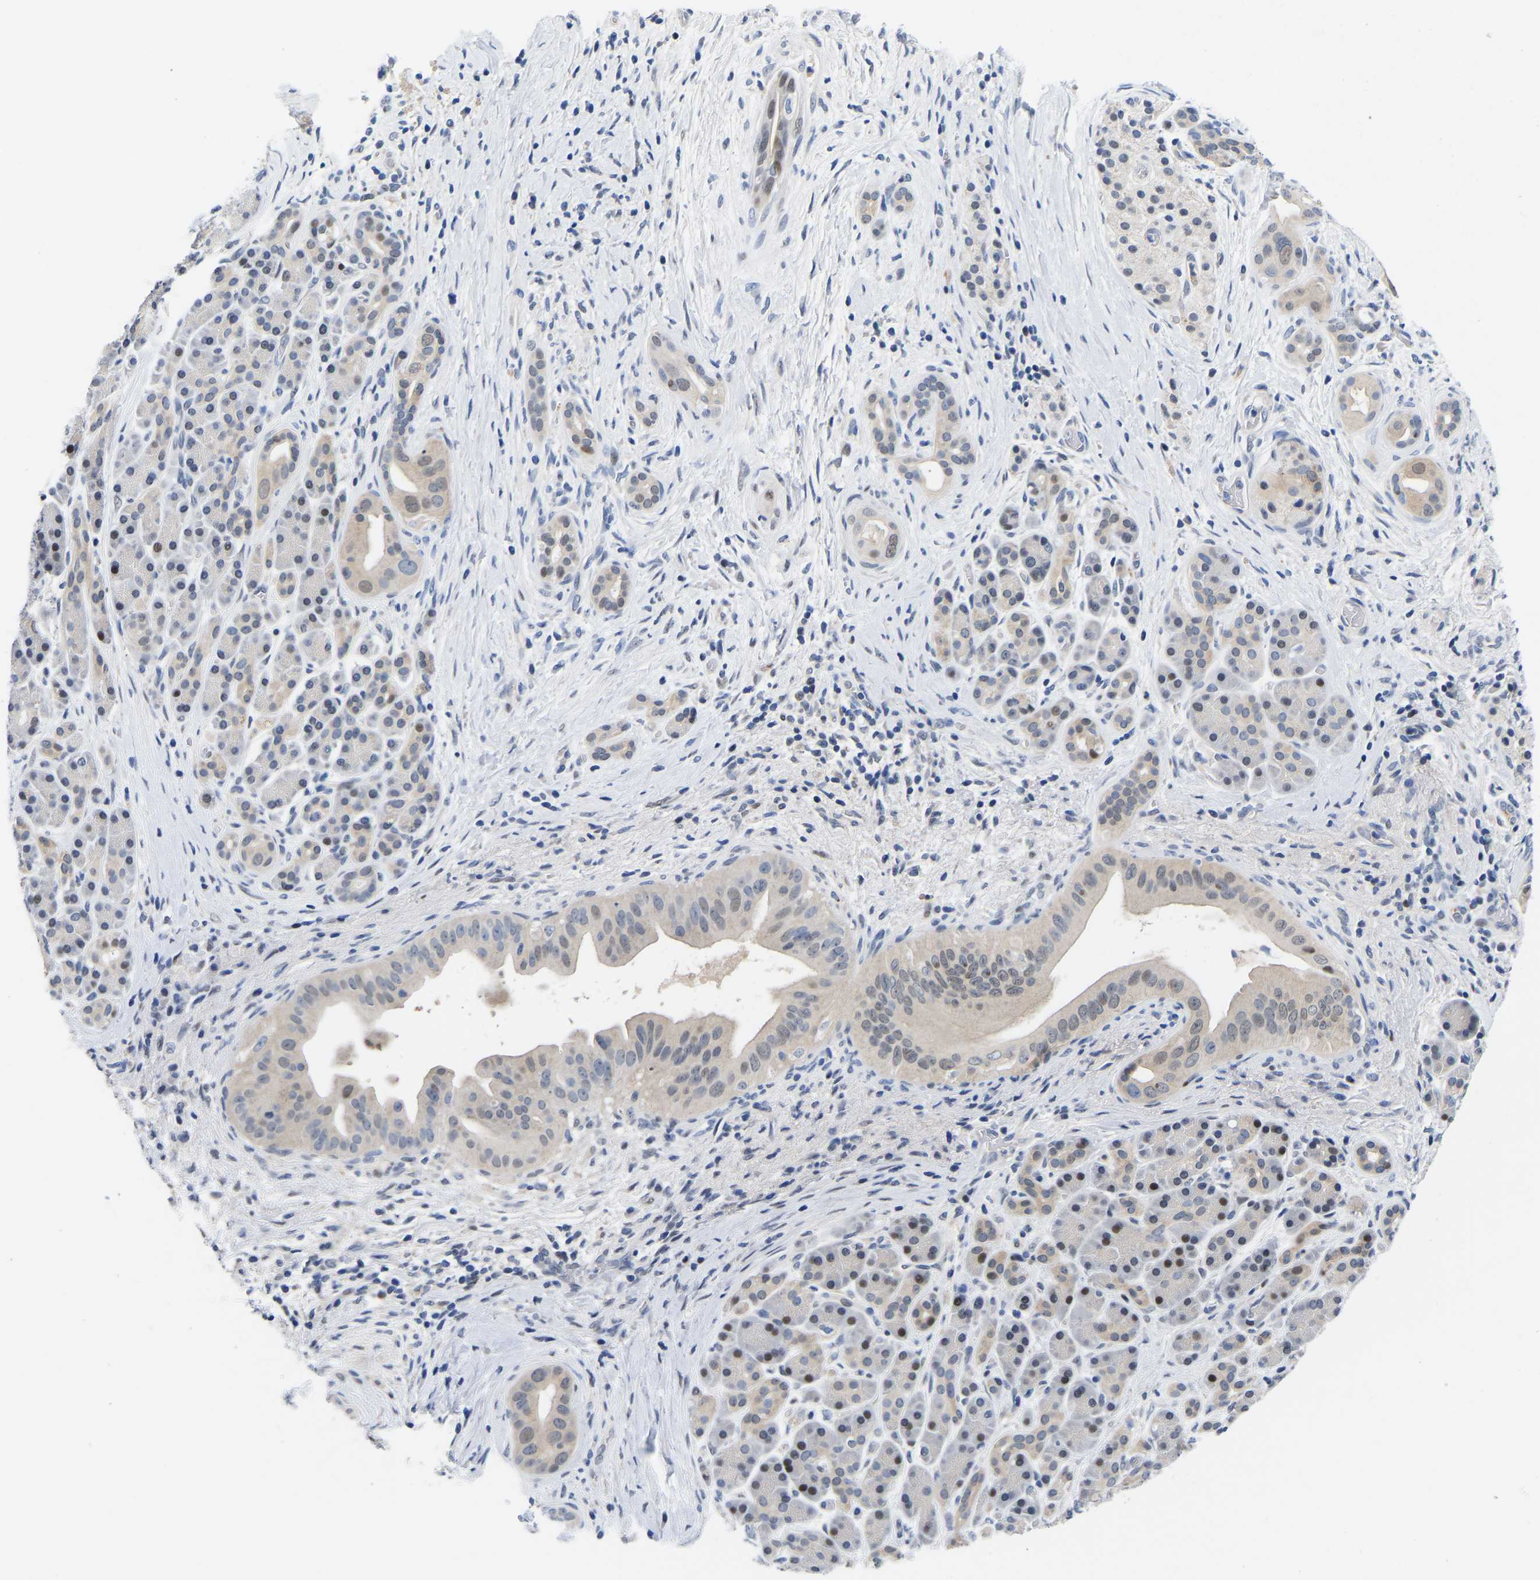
{"staining": {"intensity": "weak", "quantity": "<25%", "location": "nuclear"}, "tissue": "pancreatic cancer", "cell_type": "Tumor cells", "image_type": "cancer", "snomed": [{"axis": "morphology", "description": "Adenocarcinoma, NOS"}, {"axis": "topography", "description": "Pancreas"}], "caption": "Adenocarcinoma (pancreatic) was stained to show a protein in brown. There is no significant positivity in tumor cells.", "gene": "PTRHD1", "patient": {"sex": "male", "age": 55}}